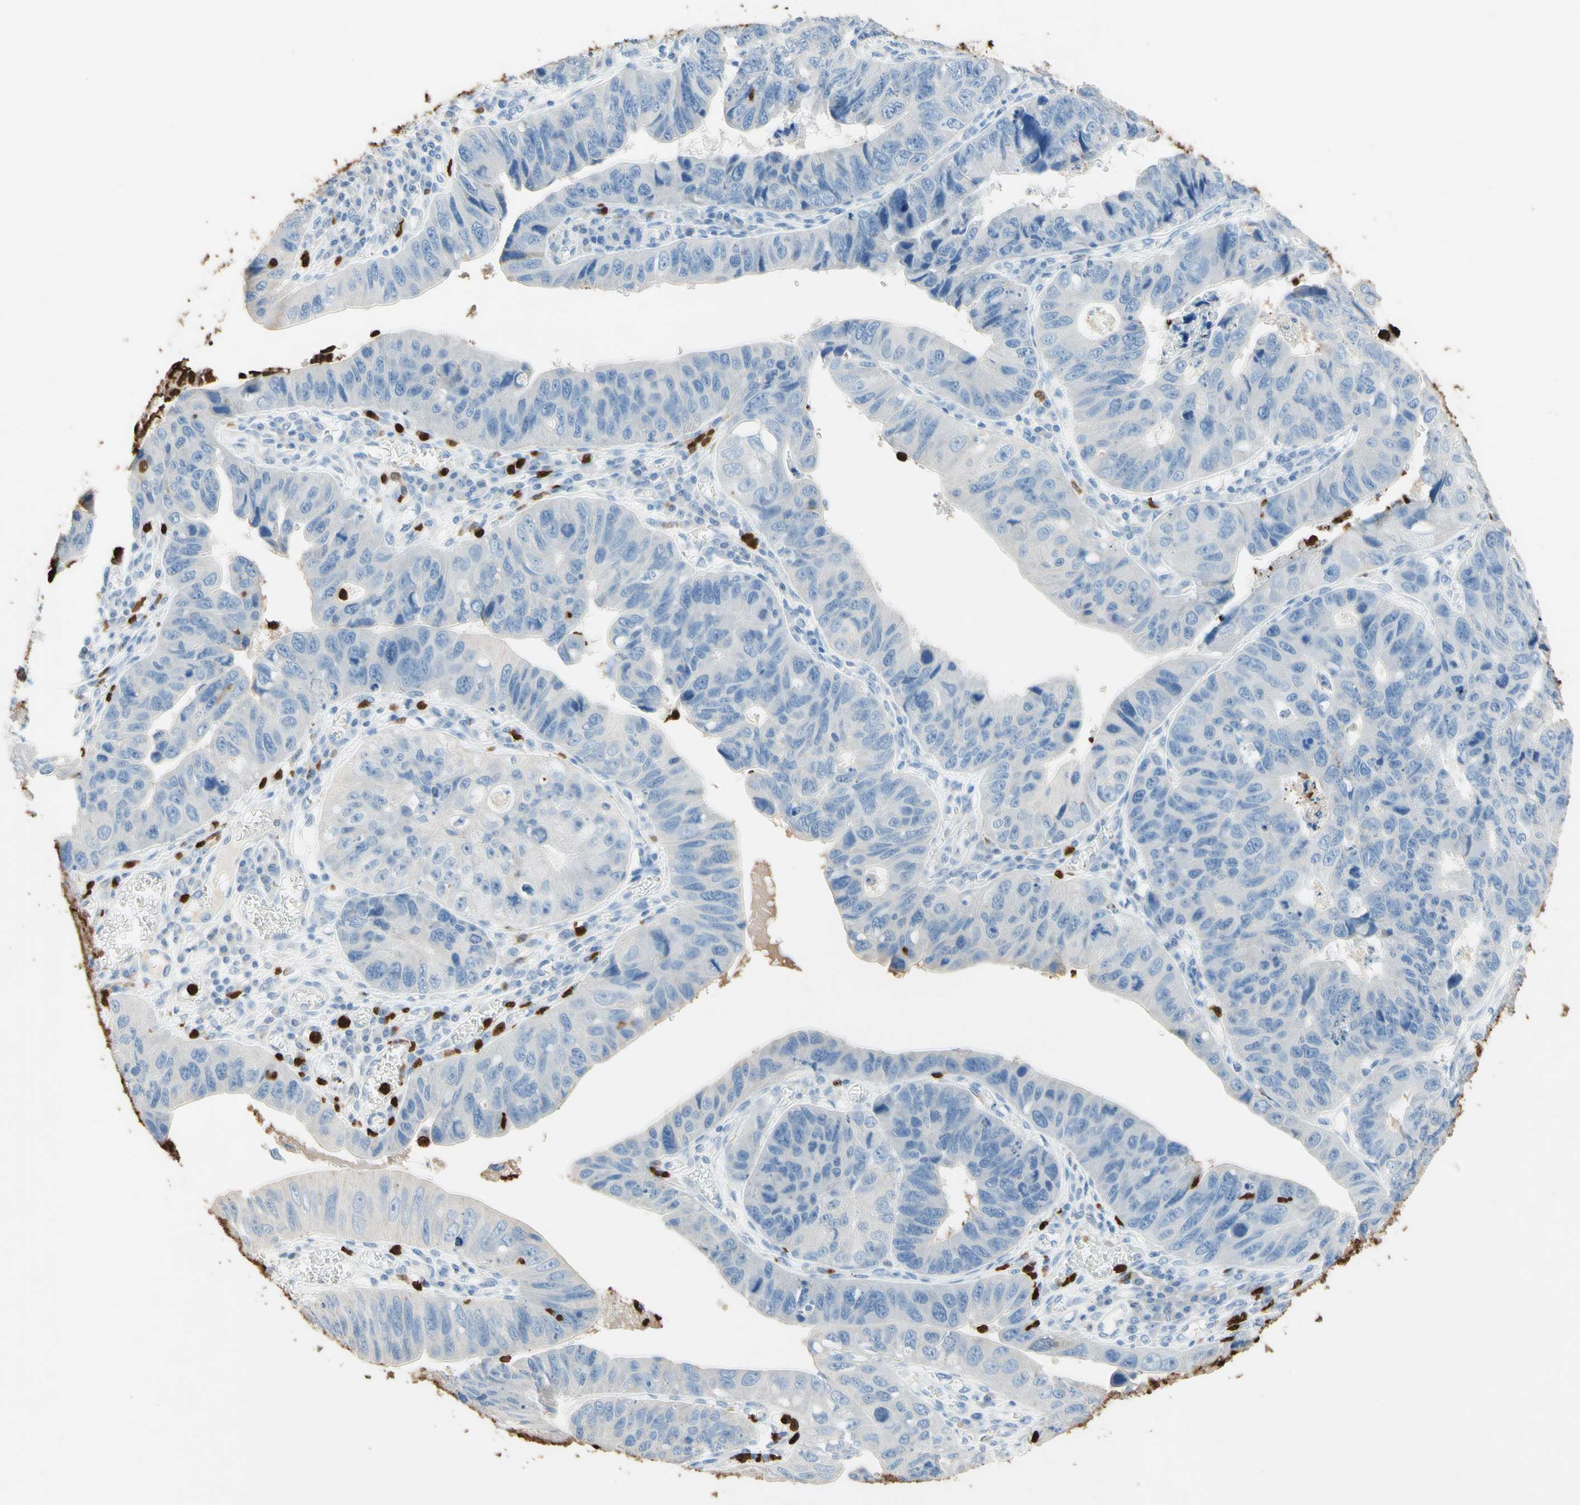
{"staining": {"intensity": "negative", "quantity": "none", "location": "none"}, "tissue": "stomach cancer", "cell_type": "Tumor cells", "image_type": "cancer", "snomed": [{"axis": "morphology", "description": "Adenocarcinoma, NOS"}, {"axis": "topography", "description": "Stomach"}], "caption": "An image of human adenocarcinoma (stomach) is negative for staining in tumor cells.", "gene": "NFKBIZ", "patient": {"sex": "male", "age": 59}}